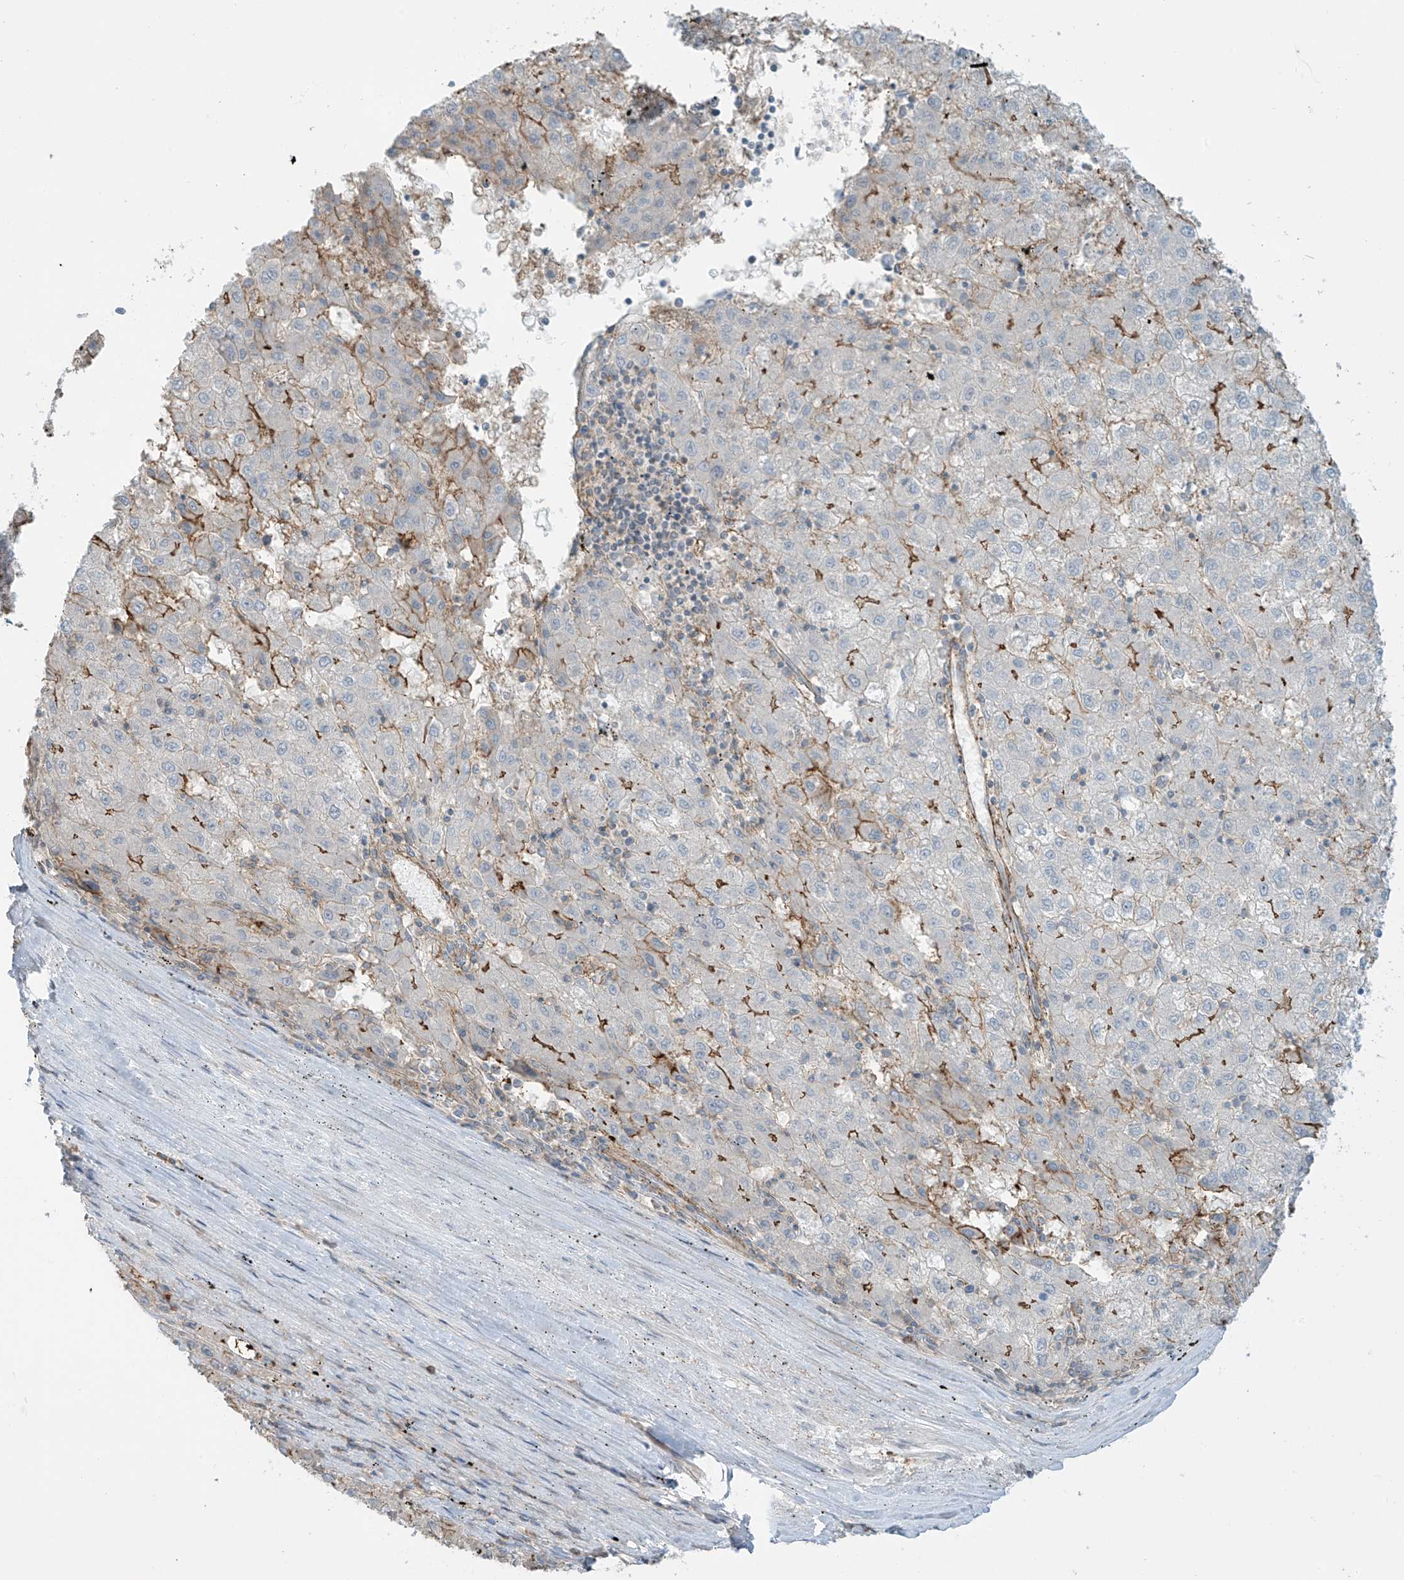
{"staining": {"intensity": "moderate", "quantity": "<25%", "location": "cytoplasmic/membranous"}, "tissue": "liver cancer", "cell_type": "Tumor cells", "image_type": "cancer", "snomed": [{"axis": "morphology", "description": "Carcinoma, Hepatocellular, NOS"}, {"axis": "topography", "description": "Liver"}], "caption": "Protein staining of liver hepatocellular carcinoma tissue exhibits moderate cytoplasmic/membranous staining in about <25% of tumor cells.", "gene": "SLC9A2", "patient": {"sex": "male", "age": 72}}